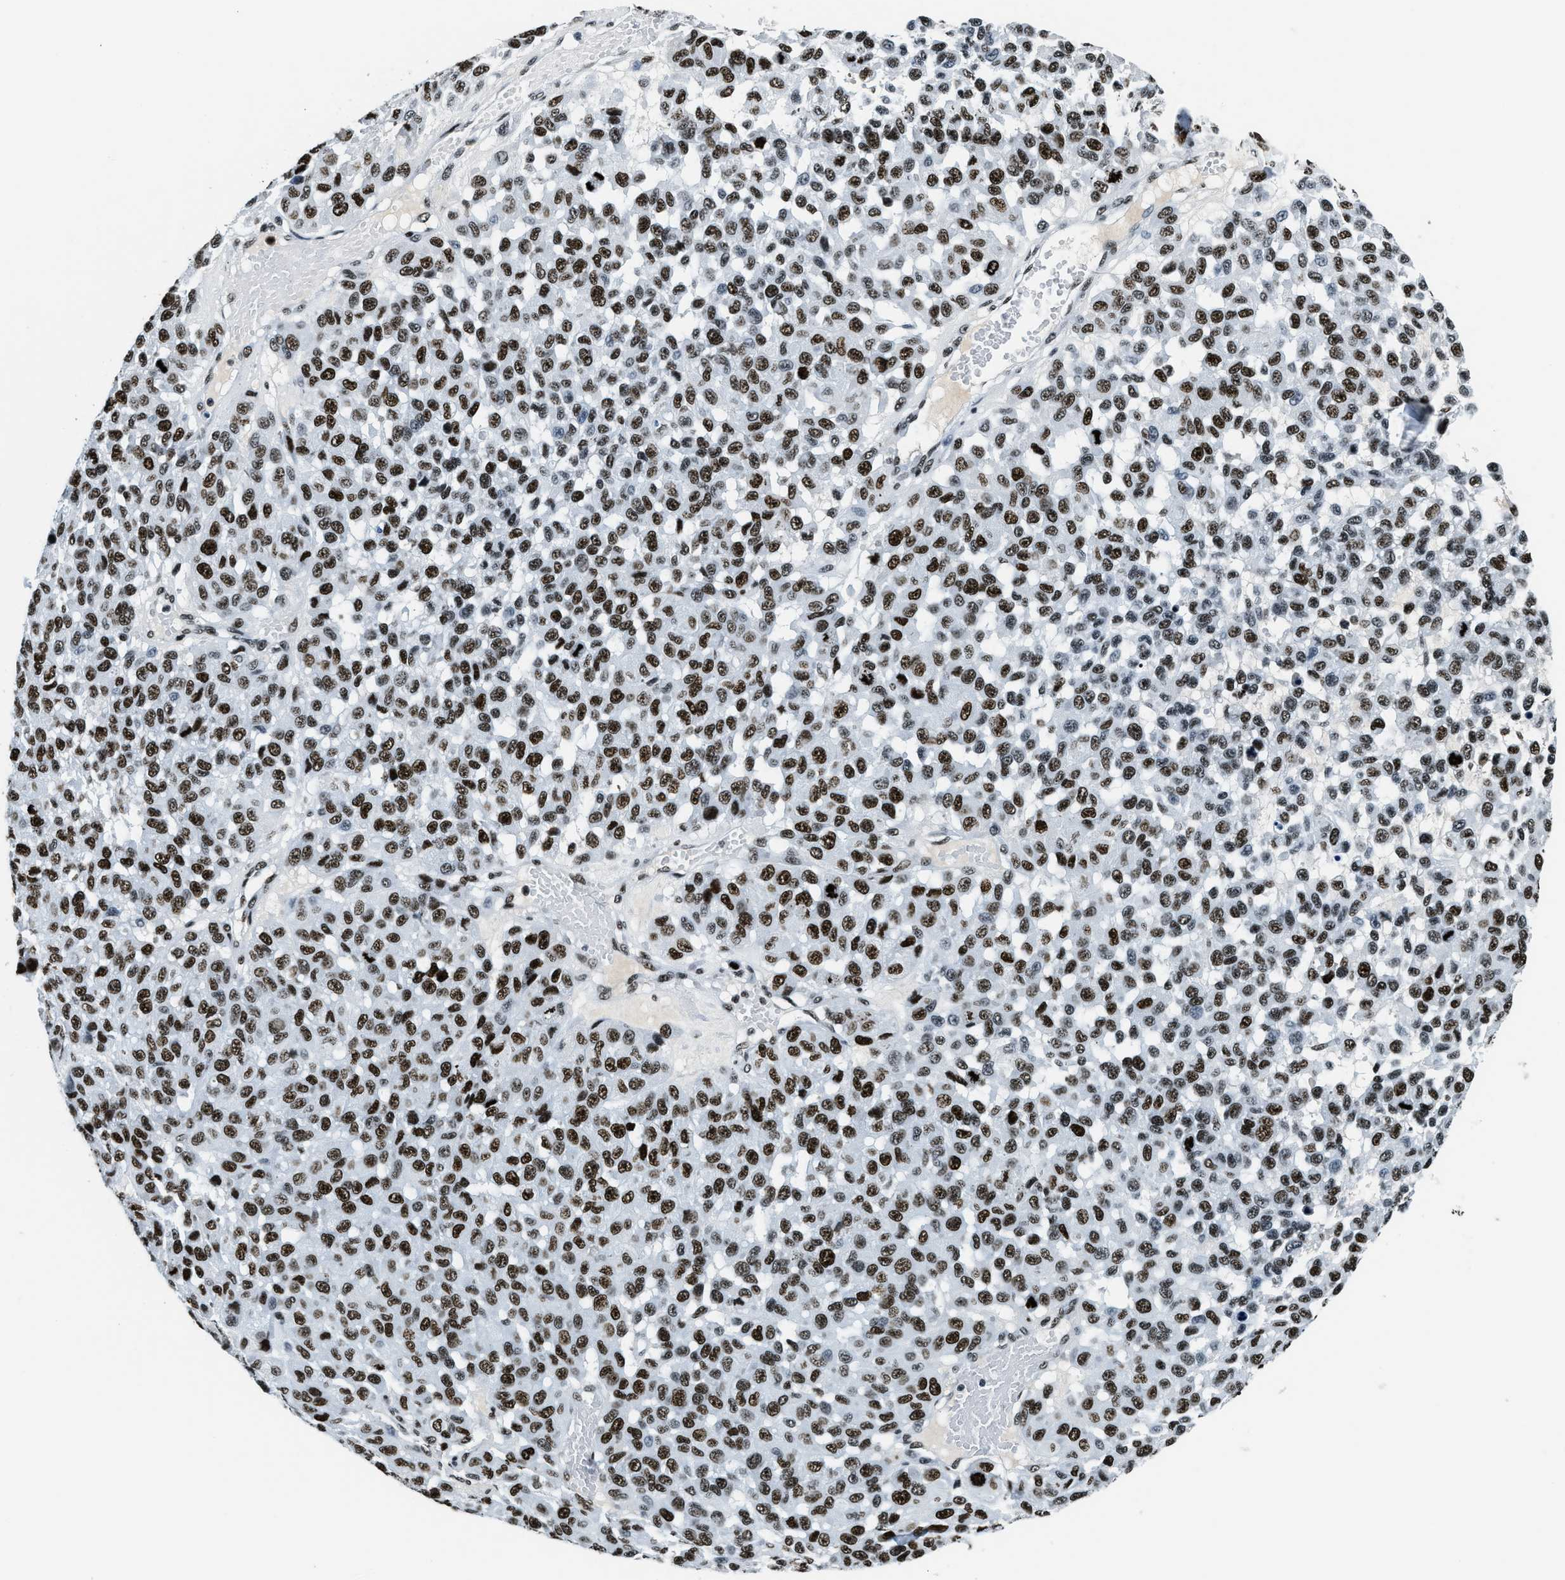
{"staining": {"intensity": "strong", "quantity": ">75%", "location": "nuclear"}, "tissue": "melanoma", "cell_type": "Tumor cells", "image_type": "cancer", "snomed": [{"axis": "morphology", "description": "Malignant melanoma, NOS"}, {"axis": "topography", "description": "Skin"}], "caption": "Brown immunohistochemical staining in melanoma shows strong nuclear staining in approximately >75% of tumor cells.", "gene": "TOP1", "patient": {"sex": "male", "age": 62}}